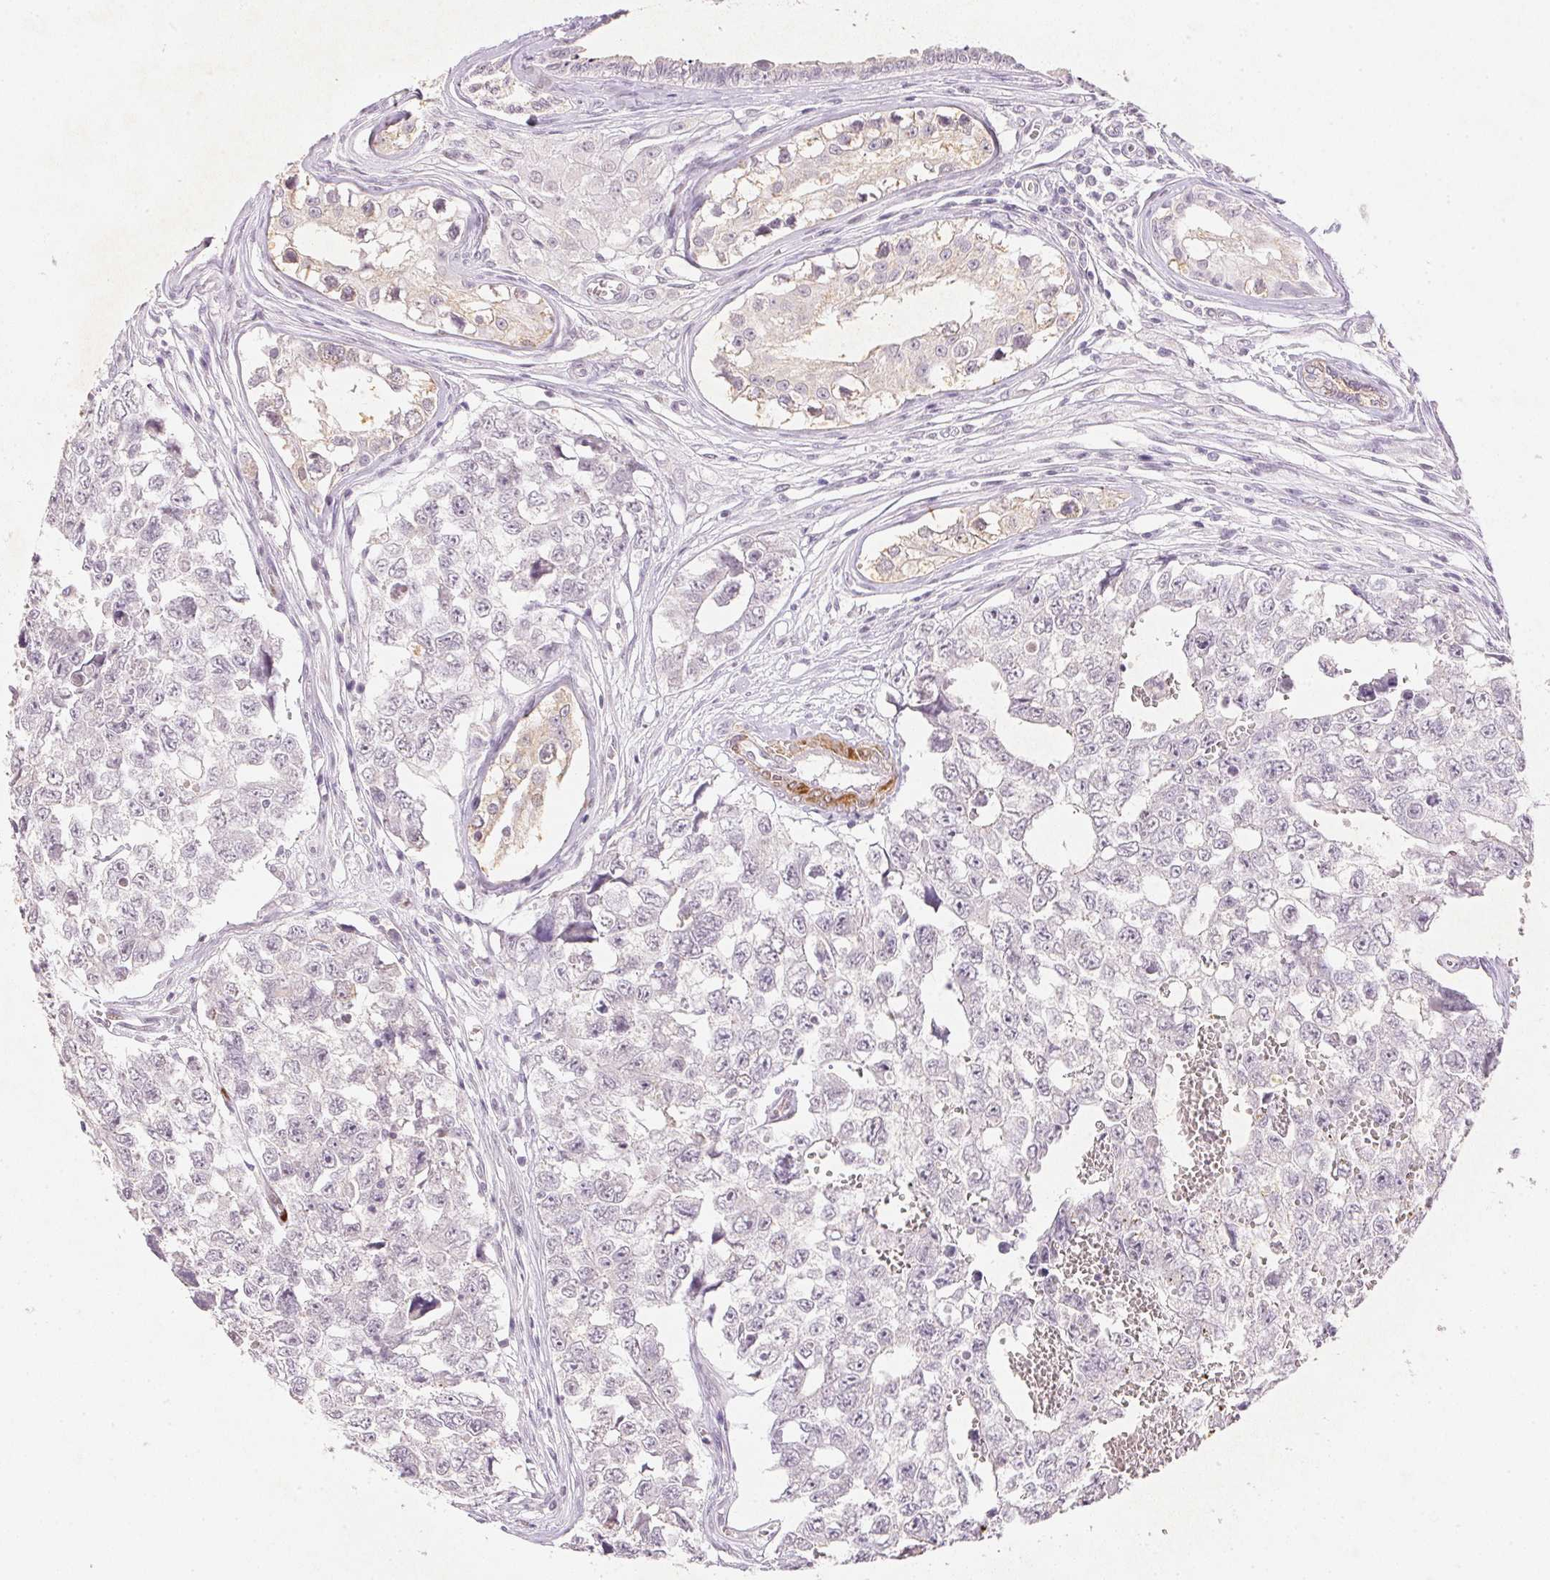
{"staining": {"intensity": "negative", "quantity": "none", "location": "none"}, "tissue": "testis cancer", "cell_type": "Tumor cells", "image_type": "cancer", "snomed": [{"axis": "morphology", "description": "Carcinoma, Embryonal, NOS"}, {"axis": "topography", "description": "Testis"}], "caption": "Tumor cells show no significant protein staining in testis embryonal carcinoma.", "gene": "SMTN", "patient": {"sex": "male", "age": 18}}